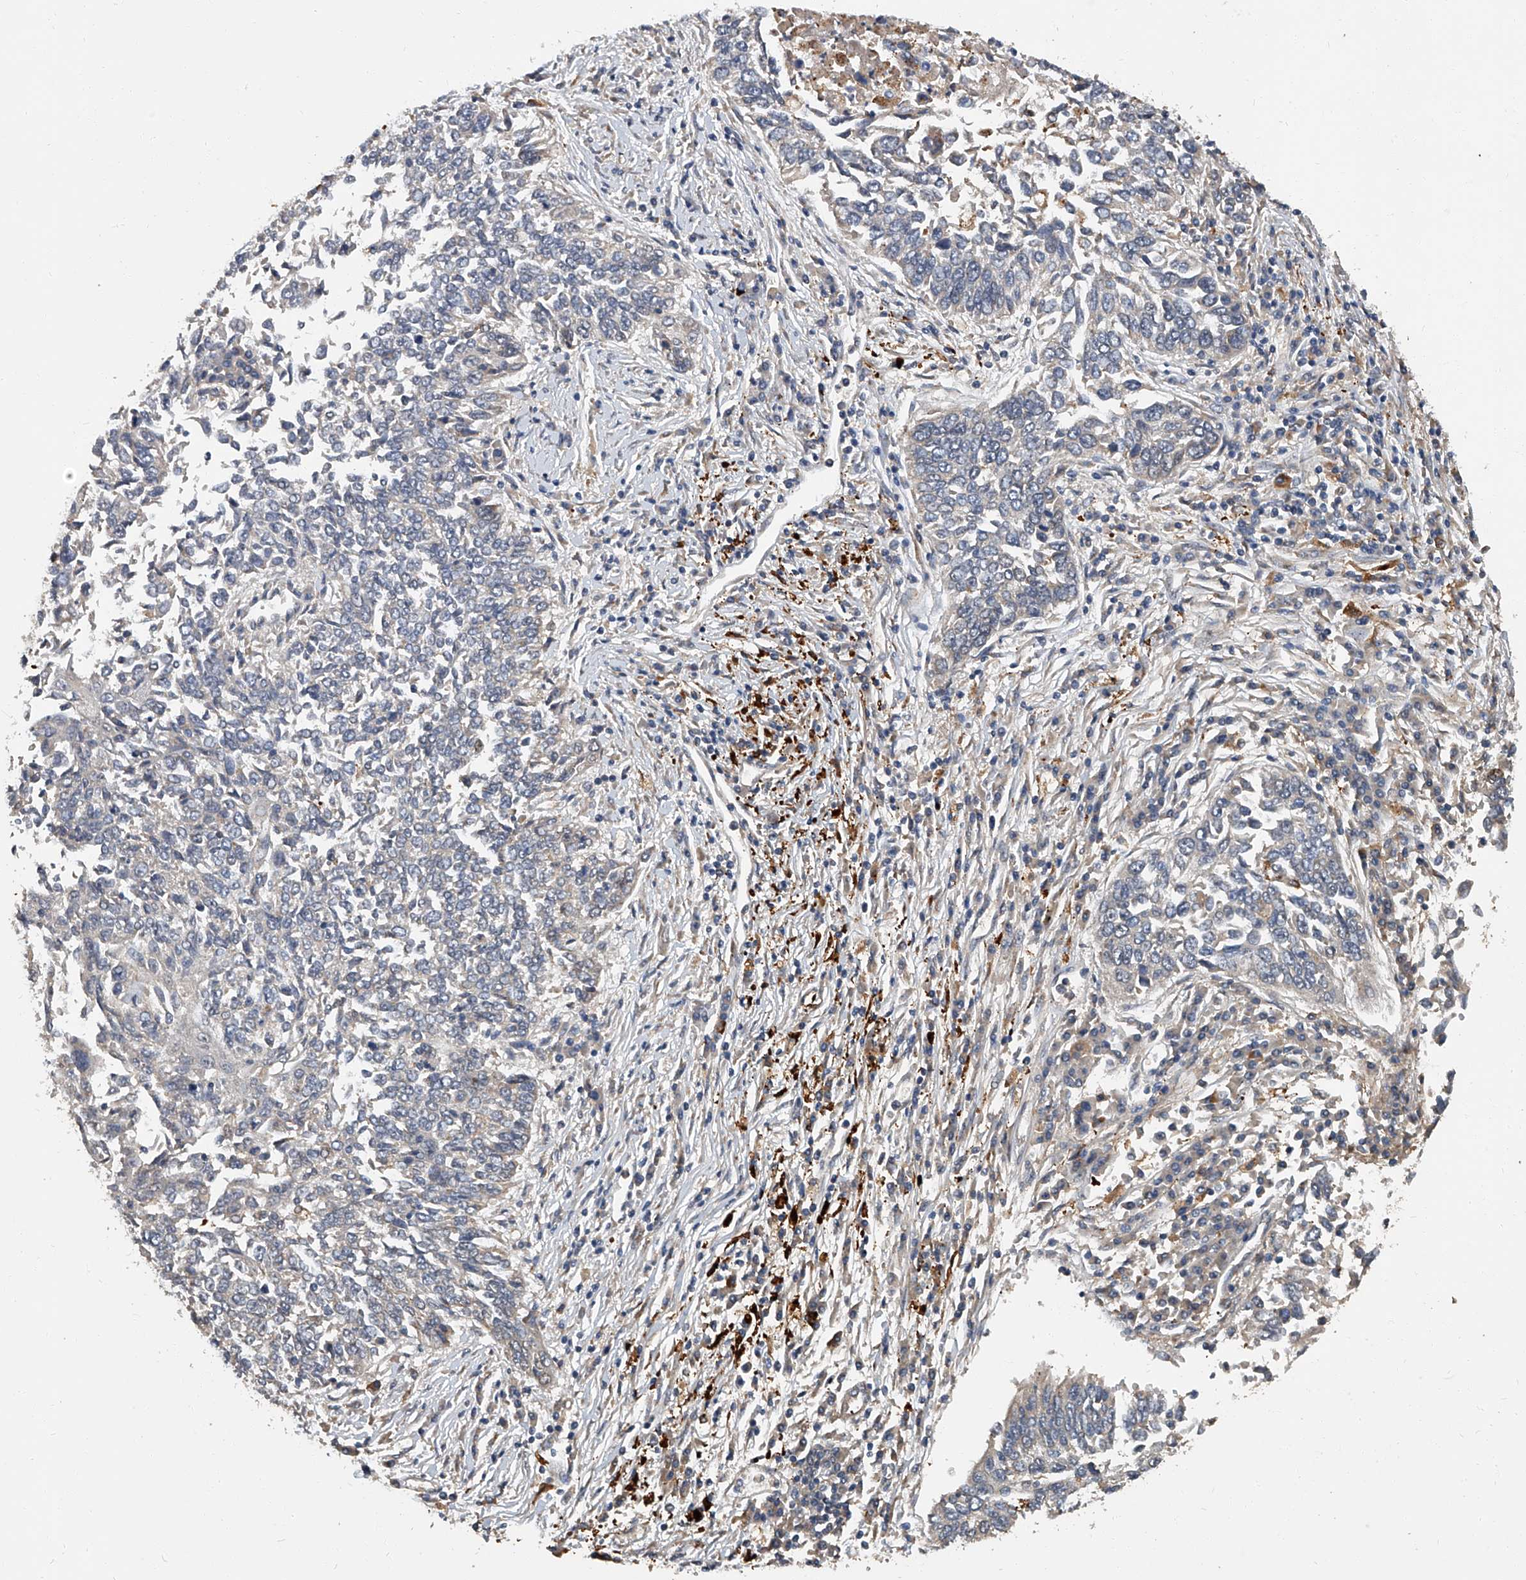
{"staining": {"intensity": "negative", "quantity": "none", "location": "none"}, "tissue": "lung cancer", "cell_type": "Tumor cells", "image_type": "cancer", "snomed": [{"axis": "morphology", "description": "Normal tissue, NOS"}, {"axis": "morphology", "description": "Squamous cell carcinoma, NOS"}, {"axis": "topography", "description": "Cartilage tissue"}, {"axis": "topography", "description": "Bronchus"}, {"axis": "topography", "description": "Lung"}, {"axis": "topography", "description": "Peripheral nerve tissue"}], "caption": "Tumor cells are negative for brown protein staining in lung cancer (squamous cell carcinoma).", "gene": "JAG2", "patient": {"sex": "female", "age": 49}}